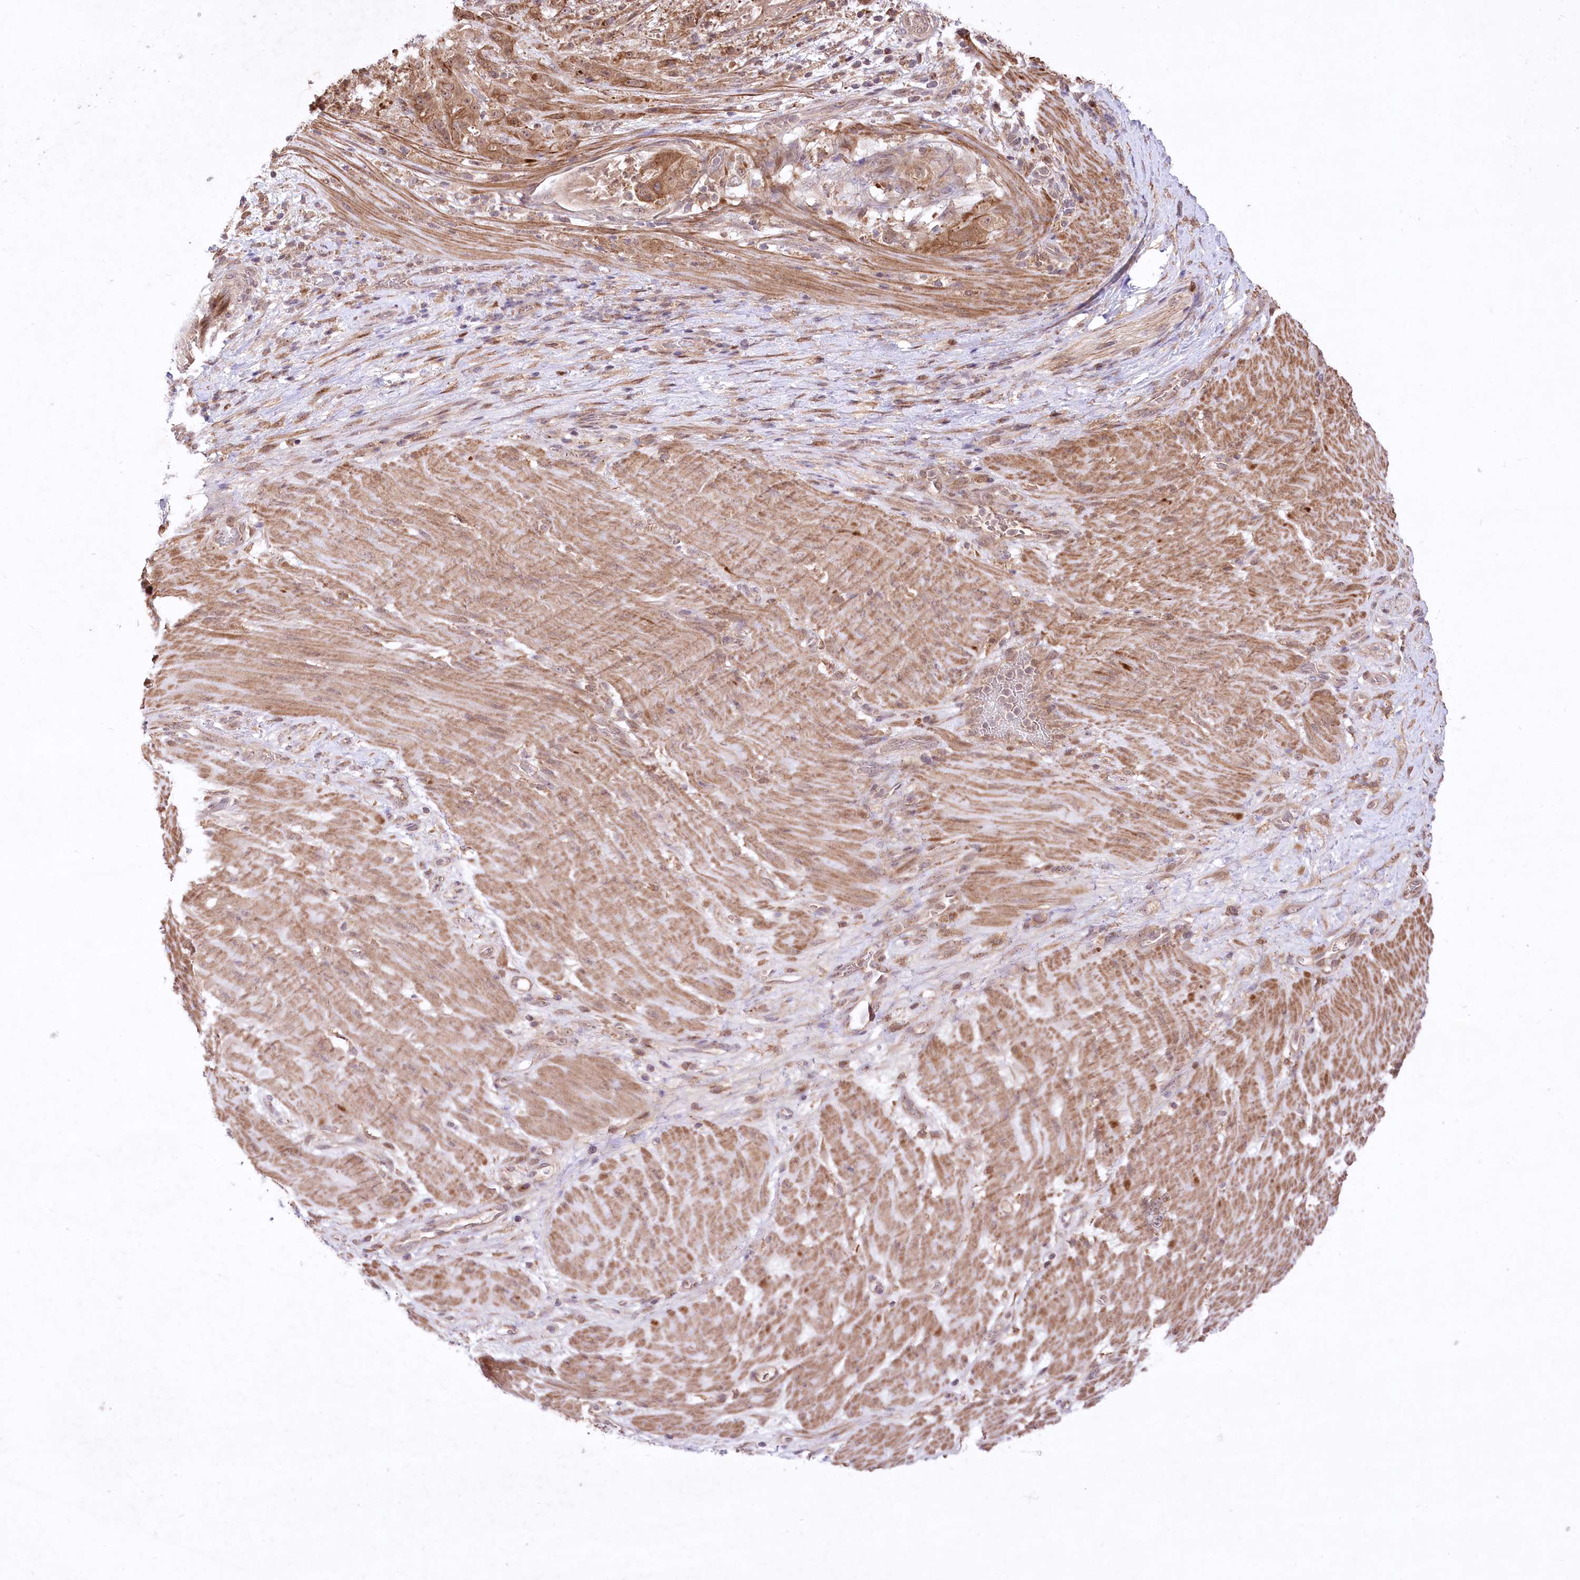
{"staining": {"intensity": "moderate", "quantity": ">75%", "location": "cytoplasmic/membranous"}, "tissue": "stomach cancer", "cell_type": "Tumor cells", "image_type": "cancer", "snomed": [{"axis": "morphology", "description": "Adenocarcinoma, NOS"}, {"axis": "topography", "description": "Stomach"}], "caption": "Stomach cancer (adenocarcinoma) tissue demonstrates moderate cytoplasmic/membranous staining in about >75% of tumor cells, visualized by immunohistochemistry.", "gene": "HELT", "patient": {"sex": "male", "age": 48}}